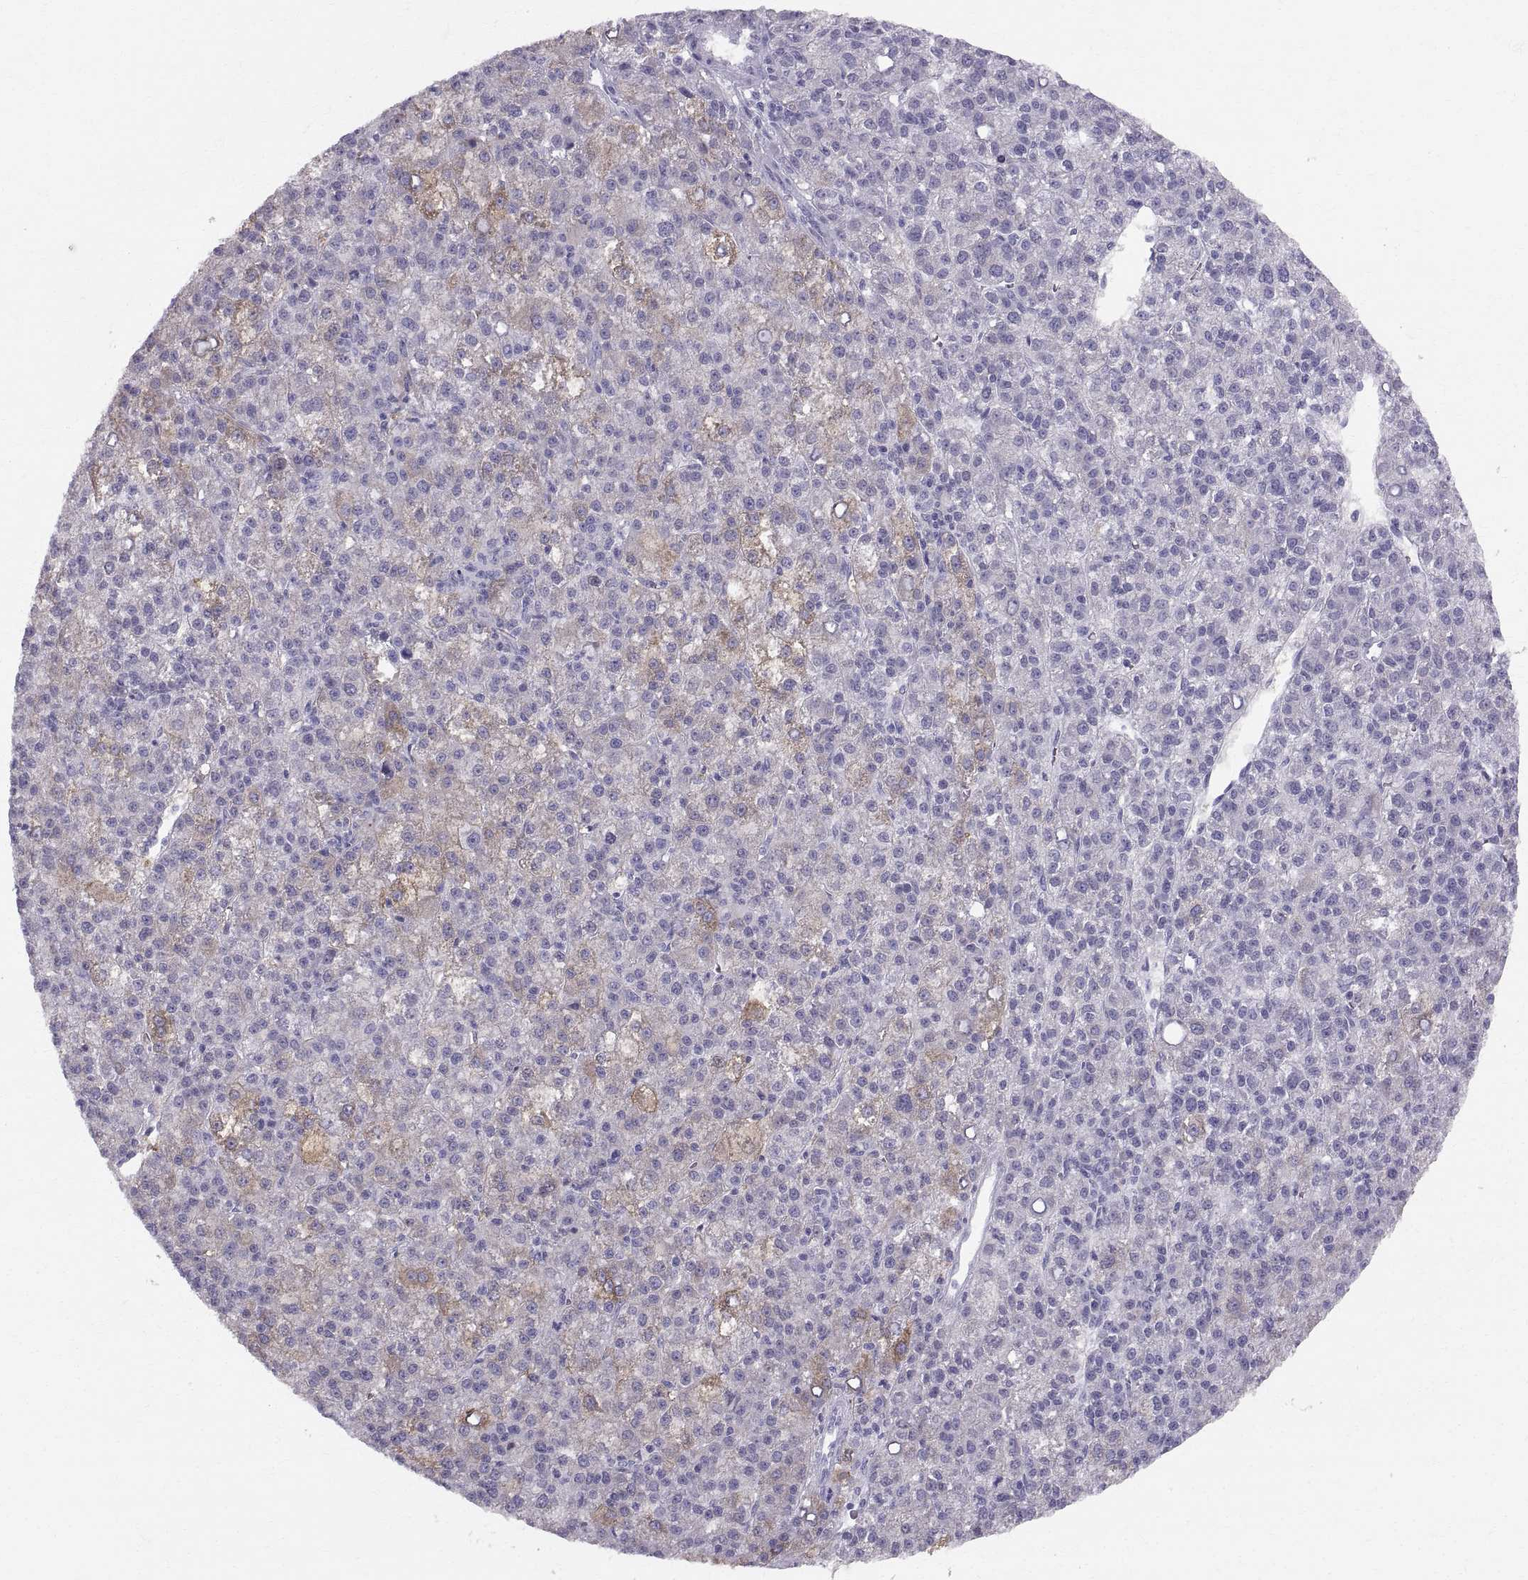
{"staining": {"intensity": "negative", "quantity": "none", "location": "none"}, "tissue": "liver cancer", "cell_type": "Tumor cells", "image_type": "cancer", "snomed": [{"axis": "morphology", "description": "Carcinoma, Hepatocellular, NOS"}, {"axis": "topography", "description": "Liver"}], "caption": "DAB (3,3'-diaminobenzidine) immunohistochemical staining of hepatocellular carcinoma (liver) demonstrates no significant positivity in tumor cells. (Immunohistochemistry, brightfield microscopy, high magnification).", "gene": "SLC22A6", "patient": {"sex": "female", "age": 60}}